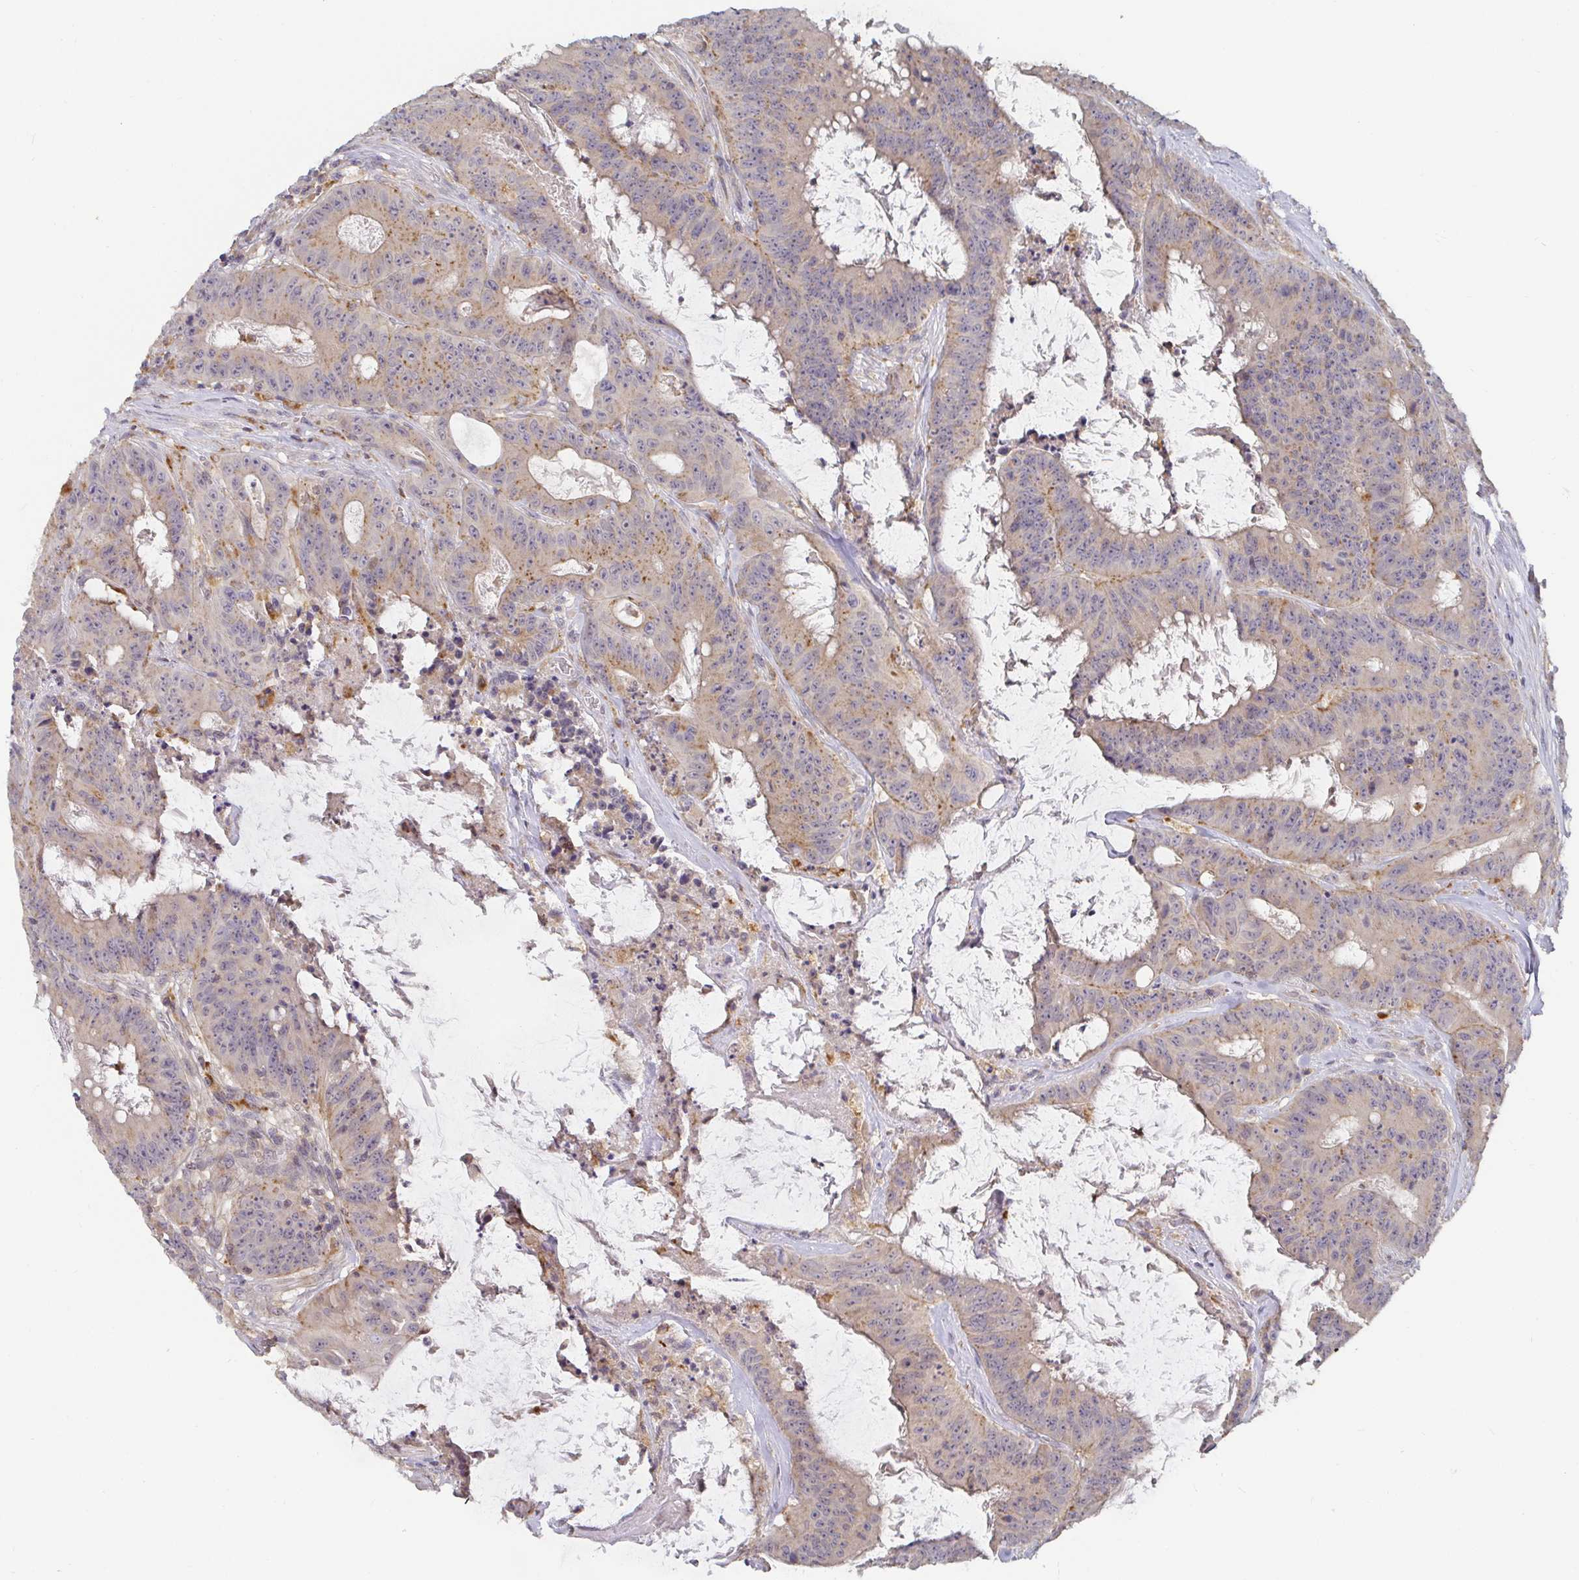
{"staining": {"intensity": "moderate", "quantity": "<25%", "location": "cytoplasmic/membranous"}, "tissue": "colorectal cancer", "cell_type": "Tumor cells", "image_type": "cancer", "snomed": [{"axis": "morphology", "description": "Adenocarcinoma, NOS"}, {"axis": "topography", "description": "Colon"}], "caption": "Protein staining shows moderate cytoplasmic/membranous positivity in about <25% of tumor cells in colorectal cancer (adenocarcinoma).", "gene": "CDH18", "patient": {"sex": "male", "age": 33}}